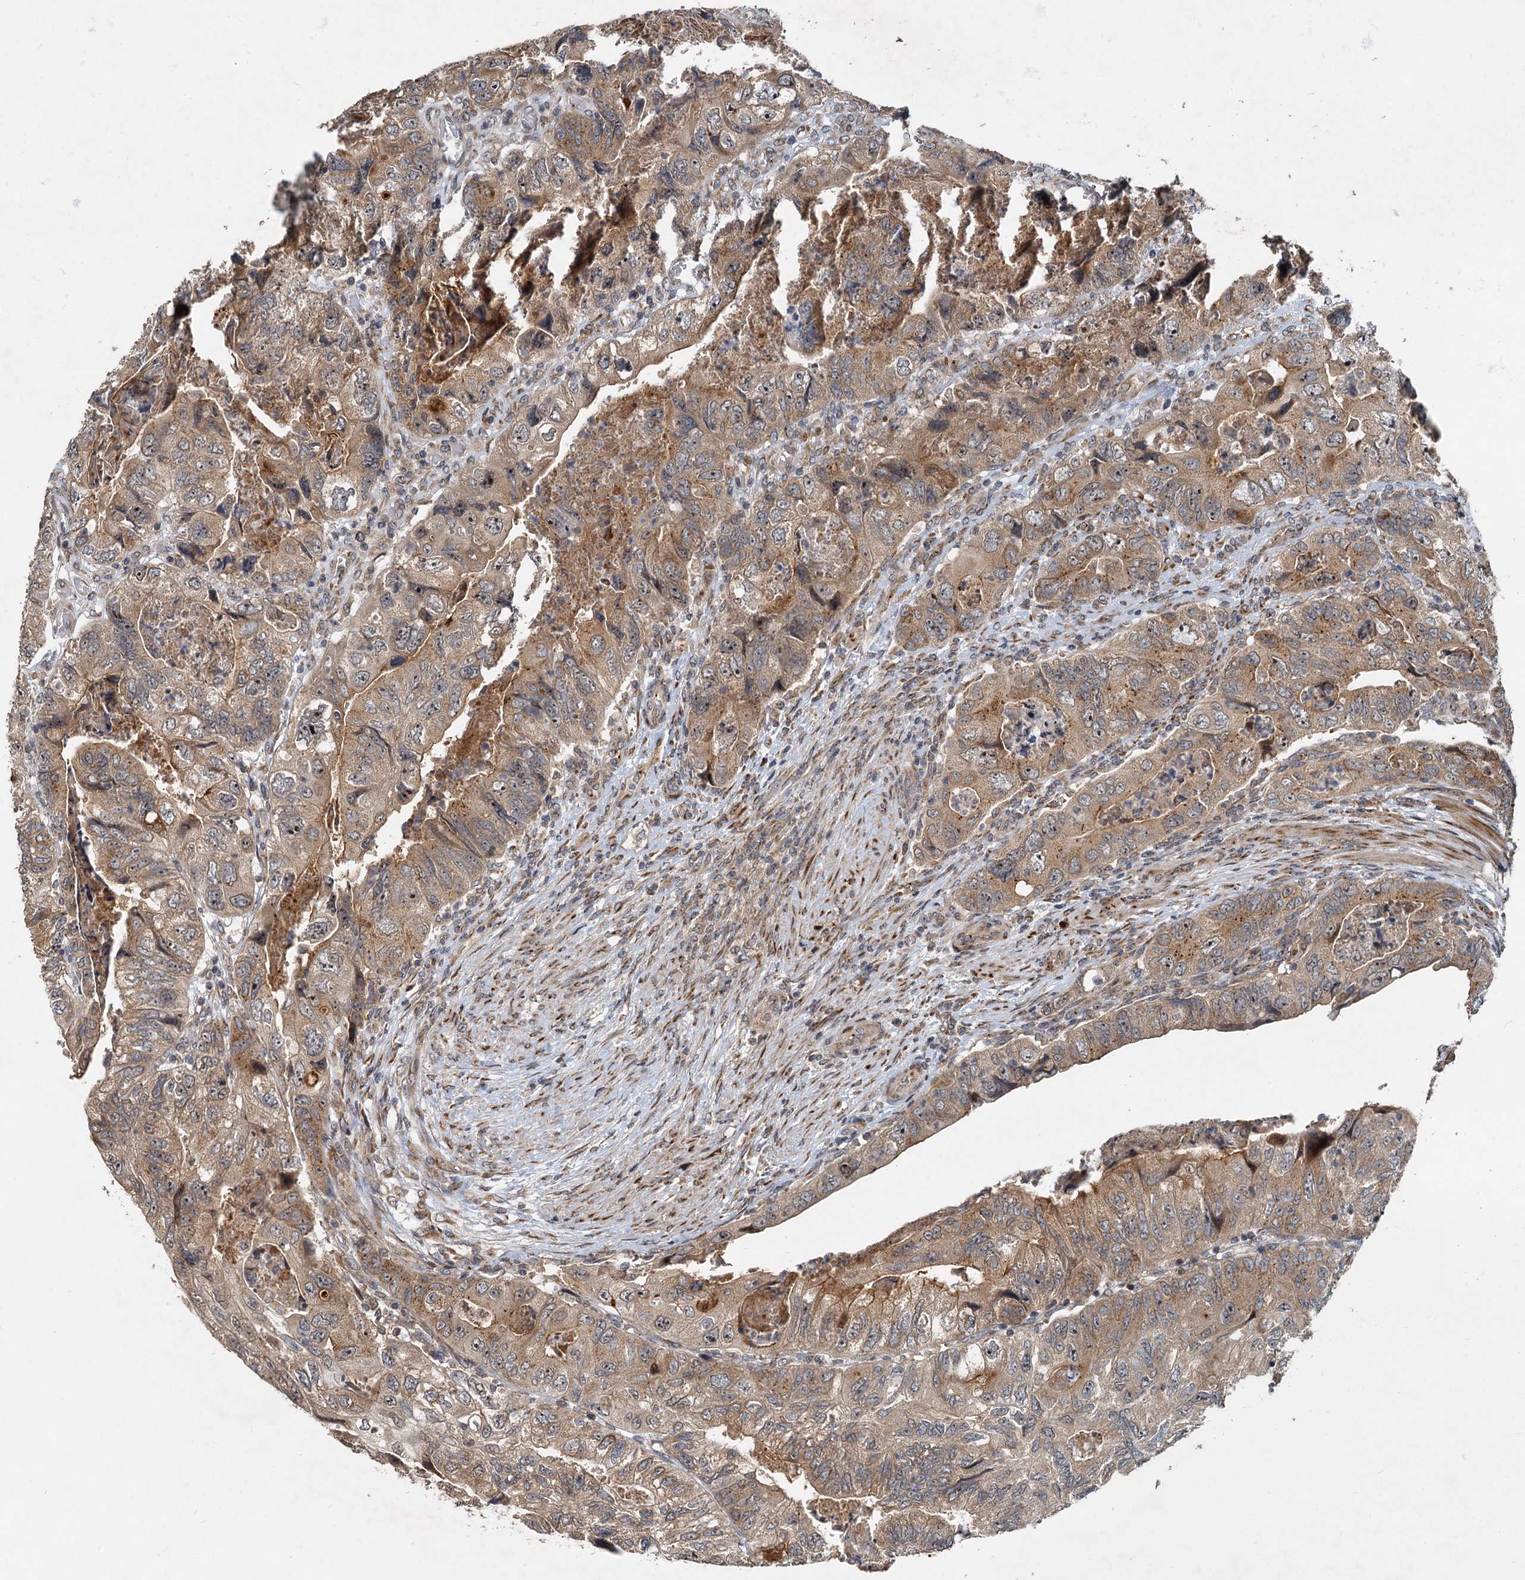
{"staining": {"intensity": "moderate", "quantity": ">75%", "location": "cytoplasmic/membranous"}, "tissue": "colorectal cancer", "cell_type": "Tumor cells", "image_type": "cancer", "snomed": [{"axis": "morphology", "description": "Adenocarcinoma, NOS"}, {"axis": "topography", "description": "Rectum"}], "caption": "Tumor cells show medium levels of moderate cytoplasmic/membranous staining in approximately >75% of cells in human colorectal cancer. The protein is shown in brown color, while the nuclei are stained blue.", "gene": "CEP68", "patient": {"sex": "male", "age": 63}}